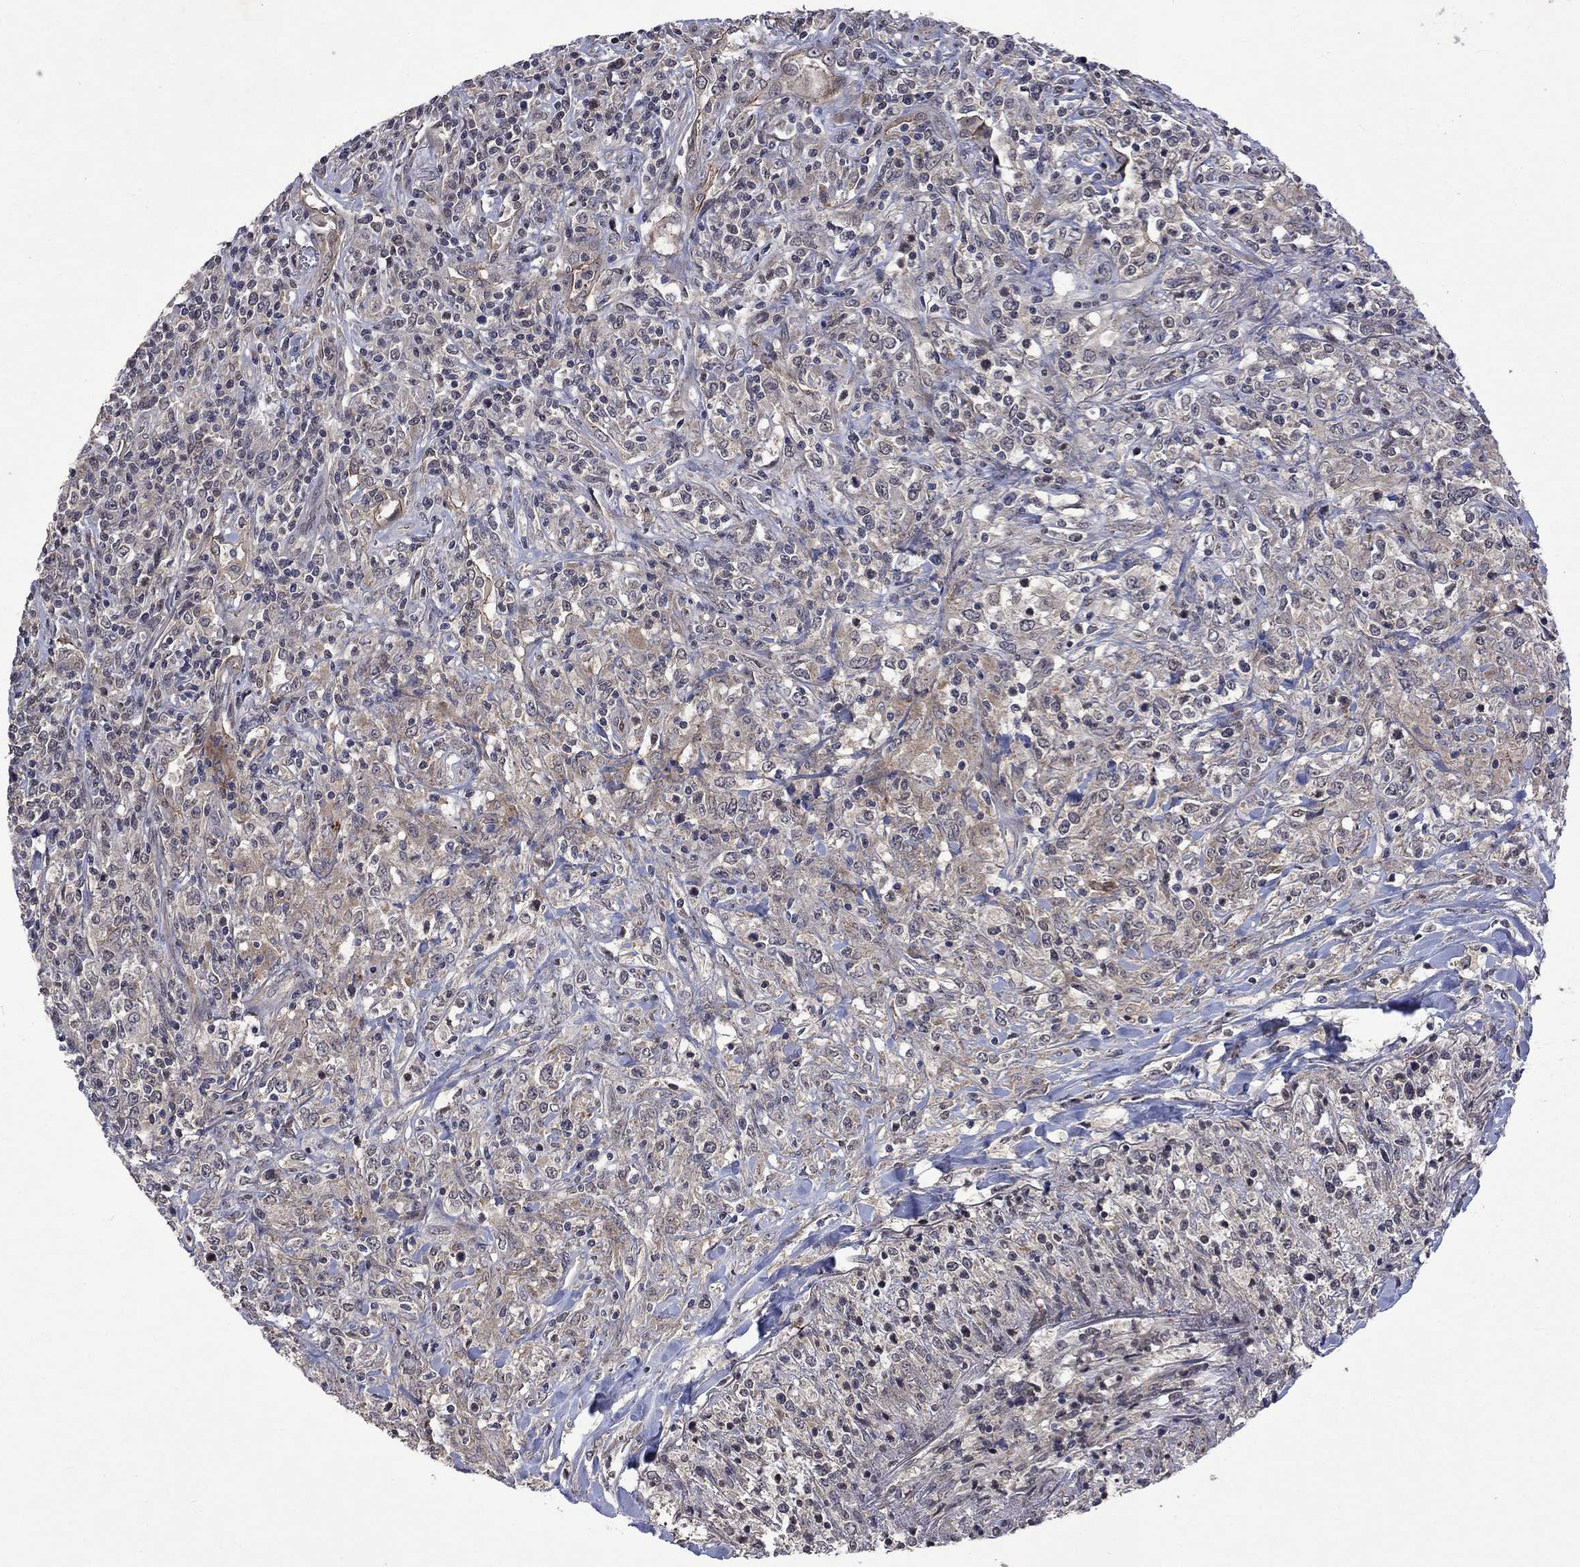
{"staining": {"intensity": "negative", "quantity": "none", "location": "none"}, "tissue": "lymphoma", "cell_type": "Tumor cells", "image_type": "cancer", "snomed": [{"axis": "morphology", "description": "Malignant lymphoma, non-Hodgkin's type, High grade"}, {"axis": "topography", "description": "Lung"}], "caption": "DAB immunohistochemical staining of lymphoma displays no significant staining in tumor cells.", "gene": "PPP1R9A", "patient": {"sex": "male", "age": 79}}